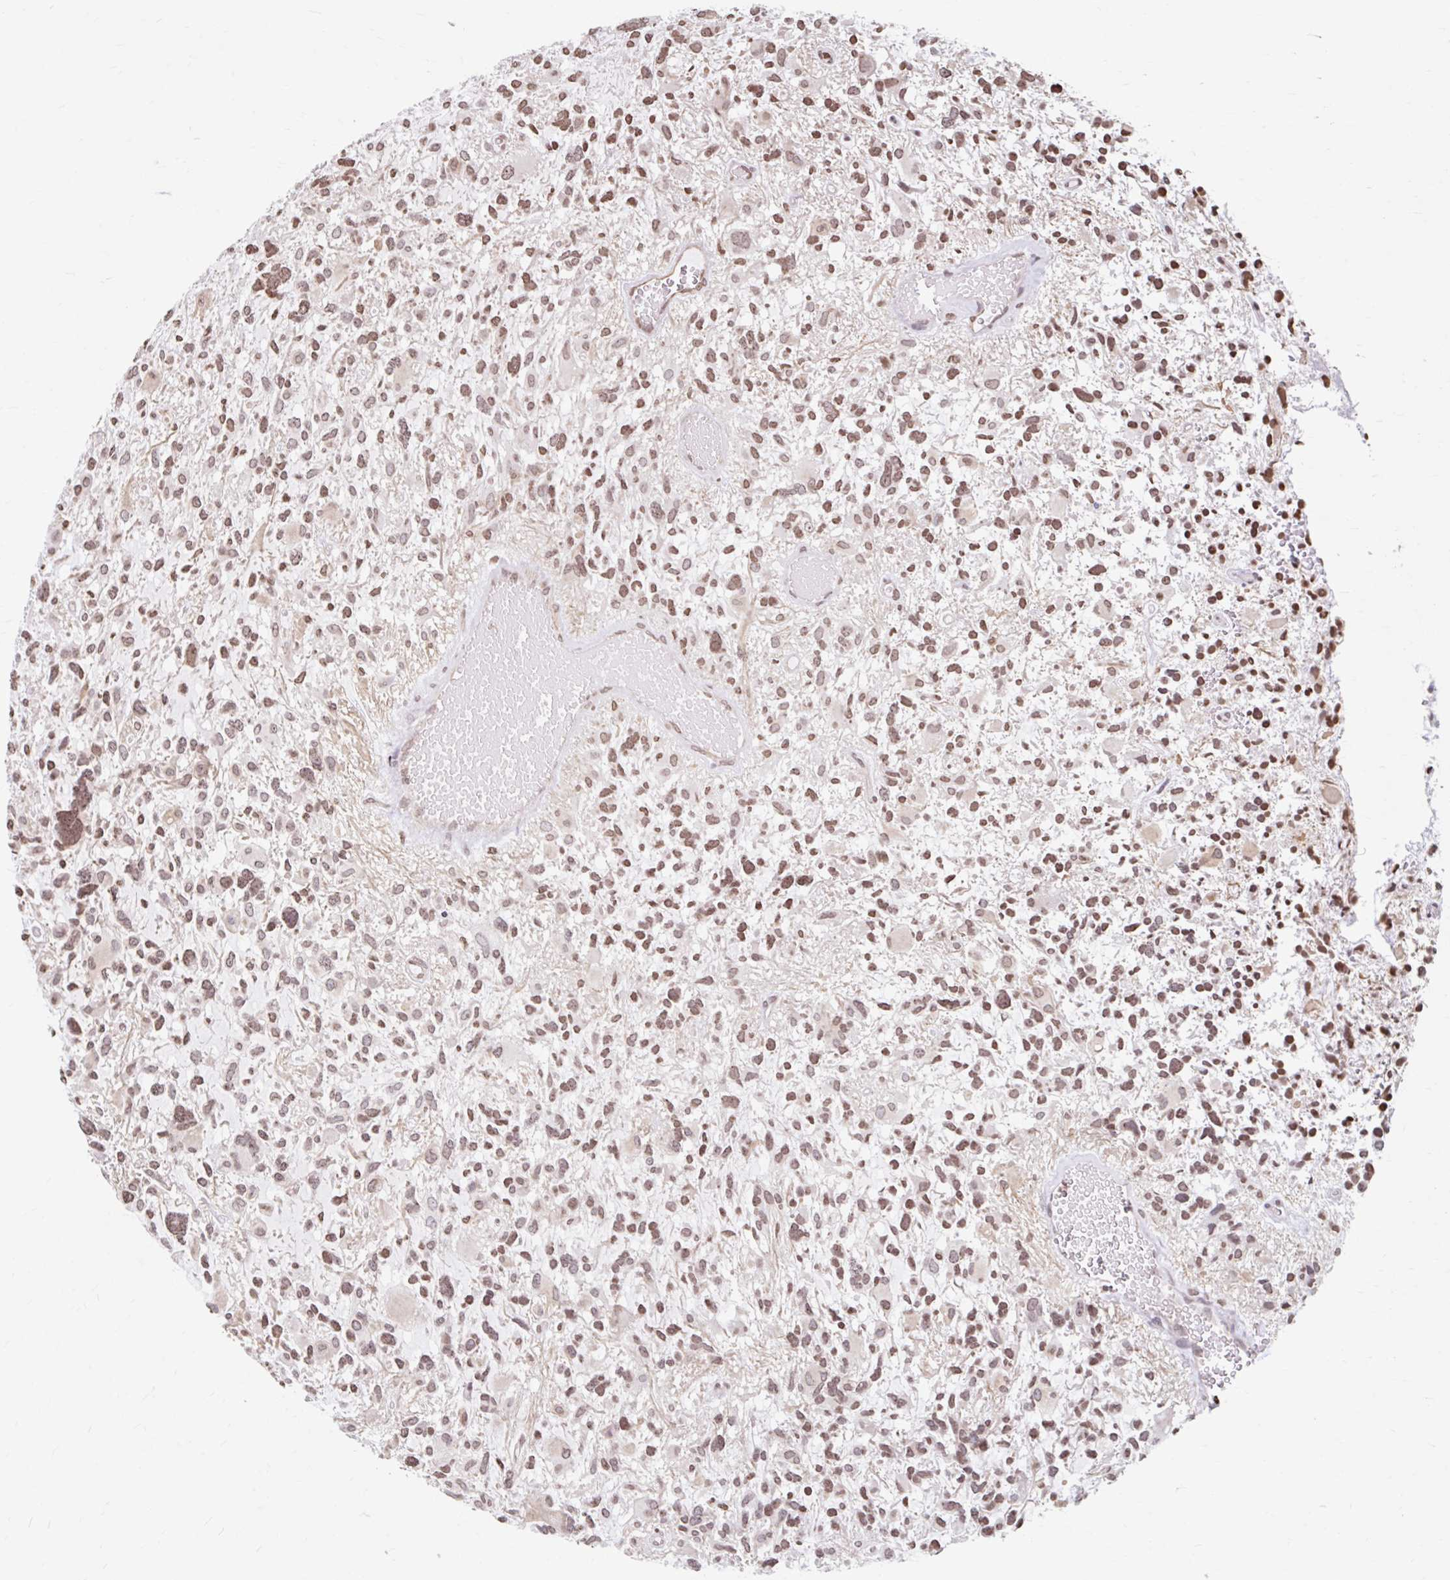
{"staining": {"intensity": "moderate", "quantity": ">75%", "location": "nuclear"}, "tissue": "glioma", "cell_type": "Tumor cells", "image_type": "cancer", "snomed": [{"axis": "morphology", "description": "Glioma, malignant, High grade"}, {"axis": "topography", "description": "Brain"}], "caption": "Approximately >75% of tumor cells in human malignant glioma (high-grade) exhibit moderate nuclear protein positivity as visualized by brown immunohistochemical staining.", "gene": "ORC3", "patient": {"sex": "female", "age": 11}}